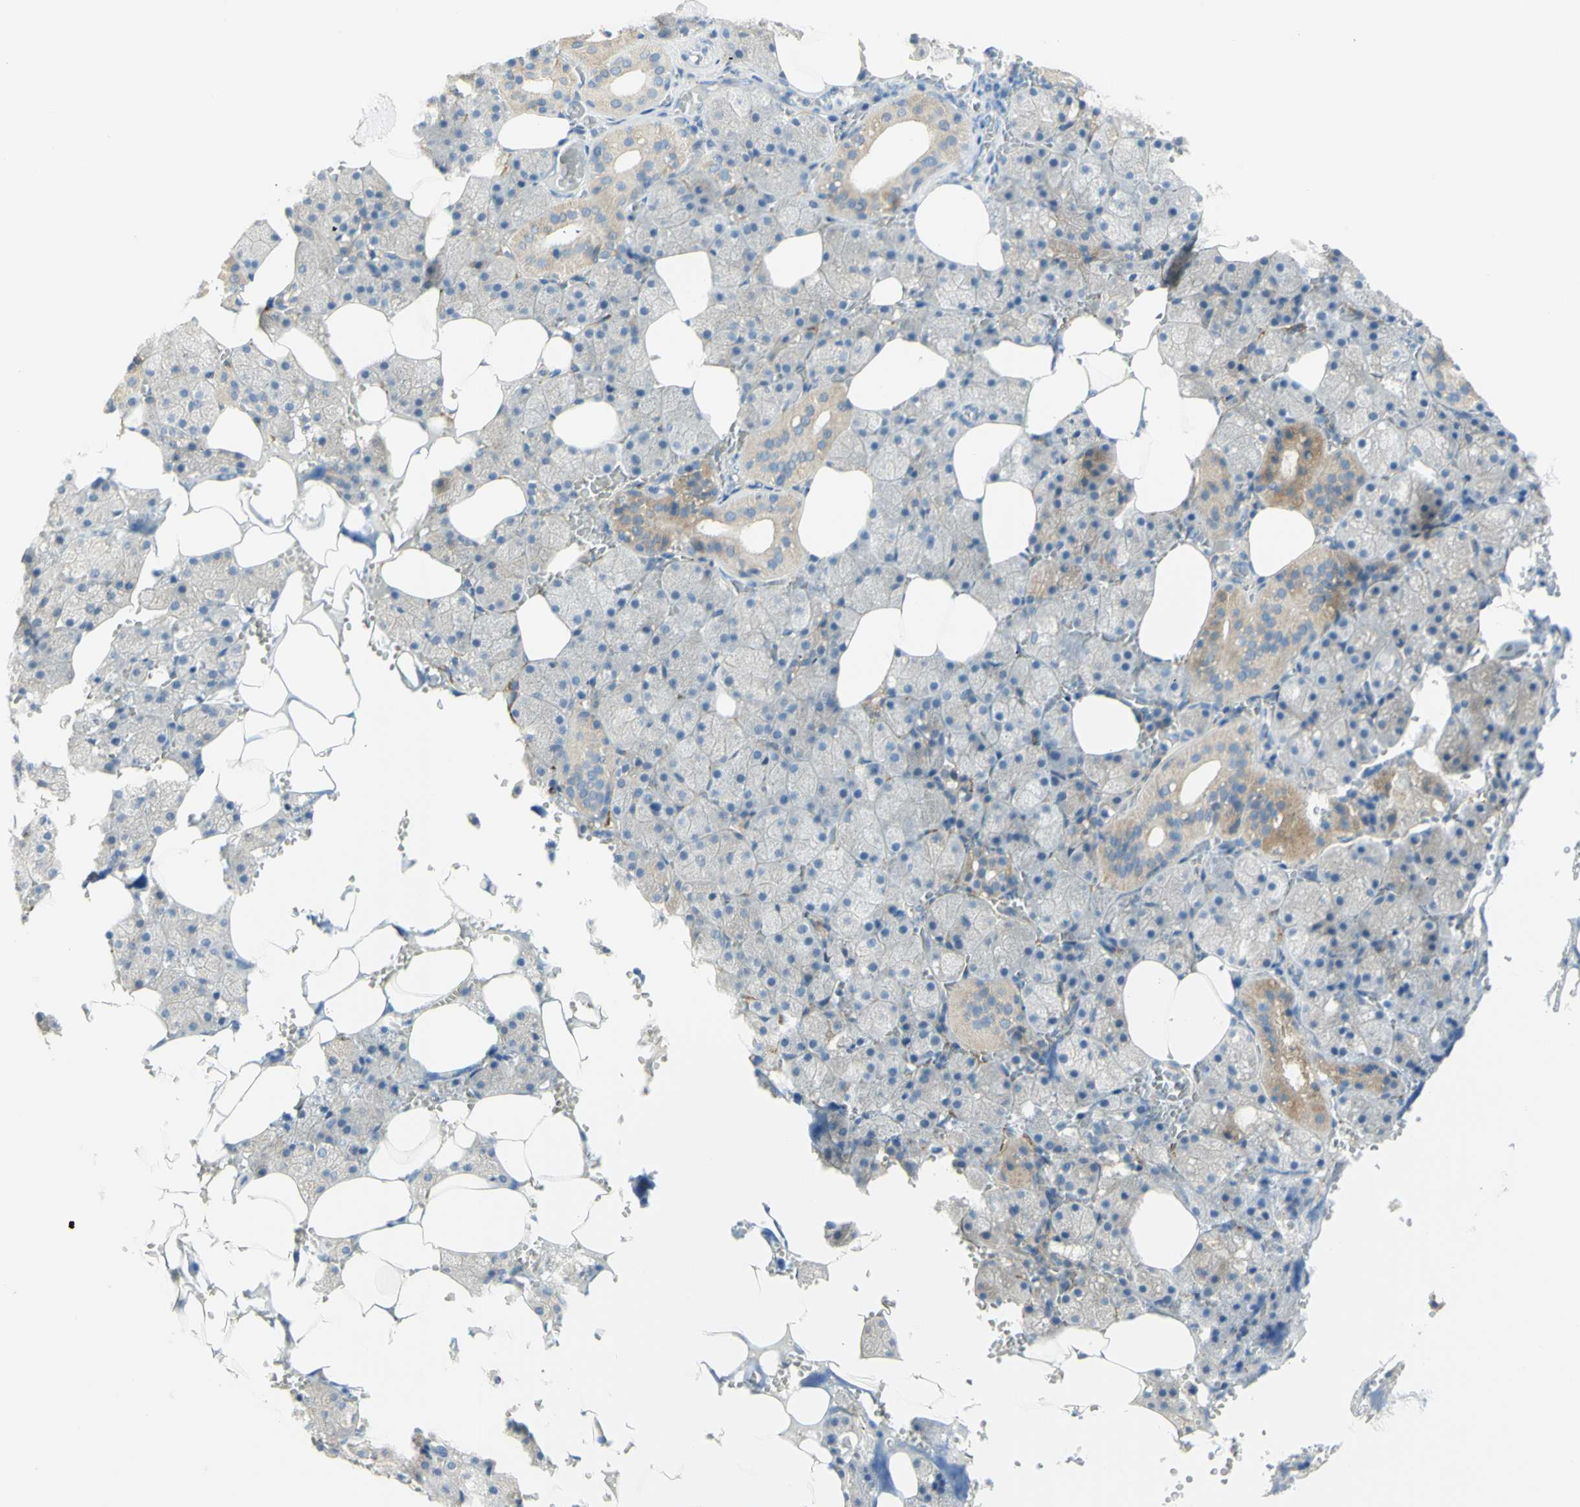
{"staining": {"intensity": "weak", "quantity": "25%-75%", "location": "cytoplasmic/membranous"}, "tissue": "salivary gland", "cell_type": "Glandular cells", "image_type": "normal", "snomed": [{"axis": "morphology", "description": "Normal tissue, NOS"}, {"axis": "topography", "description": "Salivary gland"}], "caption": "A brown stain shows weak cytoplasmic/membranous positivity of a protein in glandular cells of benign human salivary gland. Nuclei are stained in blue.", "gene": "GCNT3", "patient": {"sex": "male", "age": 62}}